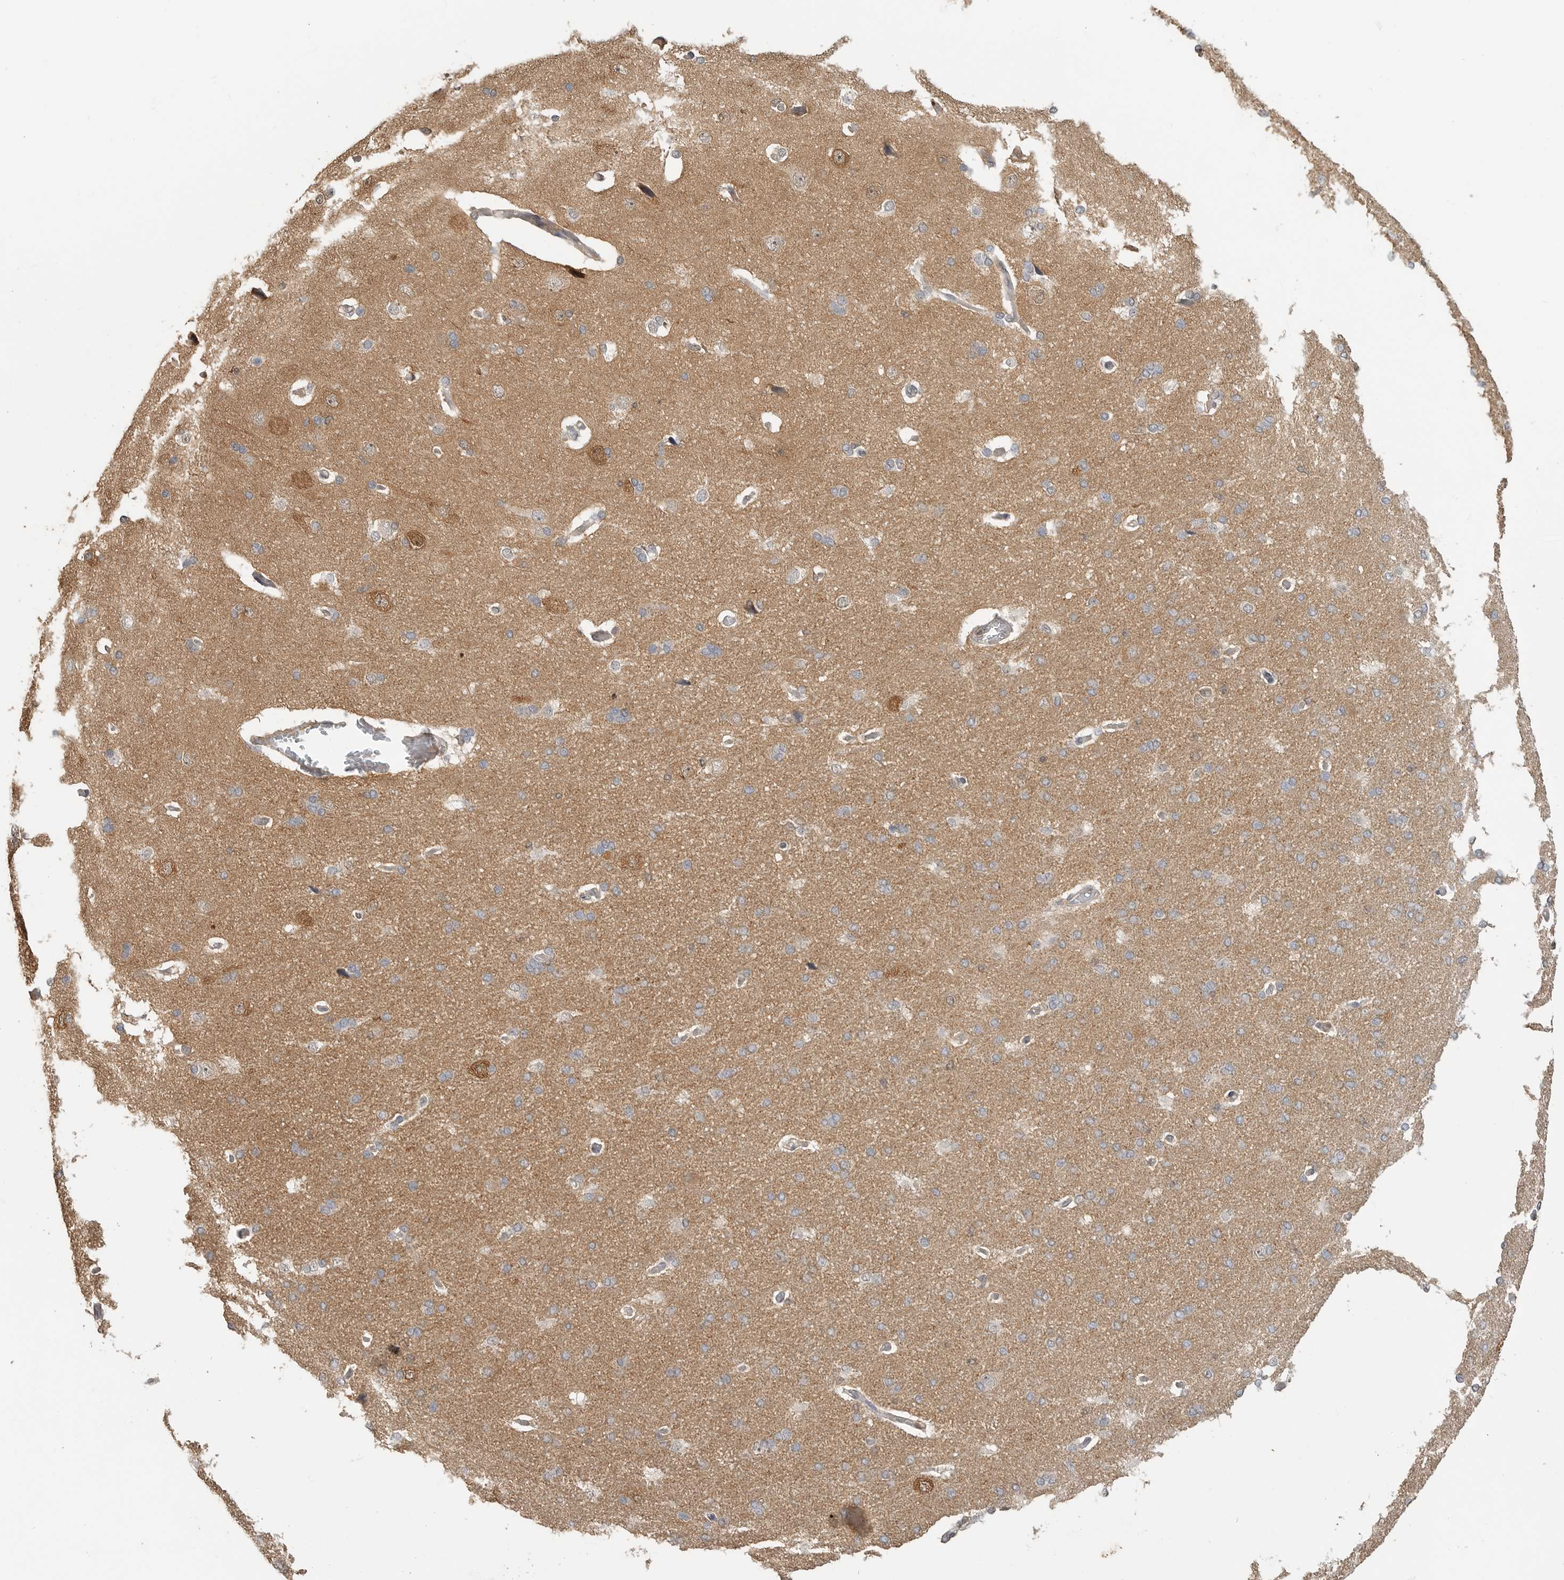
{"staining": {"intensity": "weak", "quantity": ">75%", "location": "cytoplasmic/membranous"}, "tissue": "cerebral cortex", "cell_type": "Endothelial cells", "image_type": "normal", "snomed": [{"axis": "morphology", "description": "Normal tissue, NOS"}, {"axis": "topography", "description": "Cerebral cortex"}], "caption": "This micrograph displays IHC staining of benign cerebral cortex, with low weak cytoplasmic/membranous expression in approximately >75% of endothelial cells.", "gene": "MAP2K1", "patient": {"sex": "male", "age": 62}}